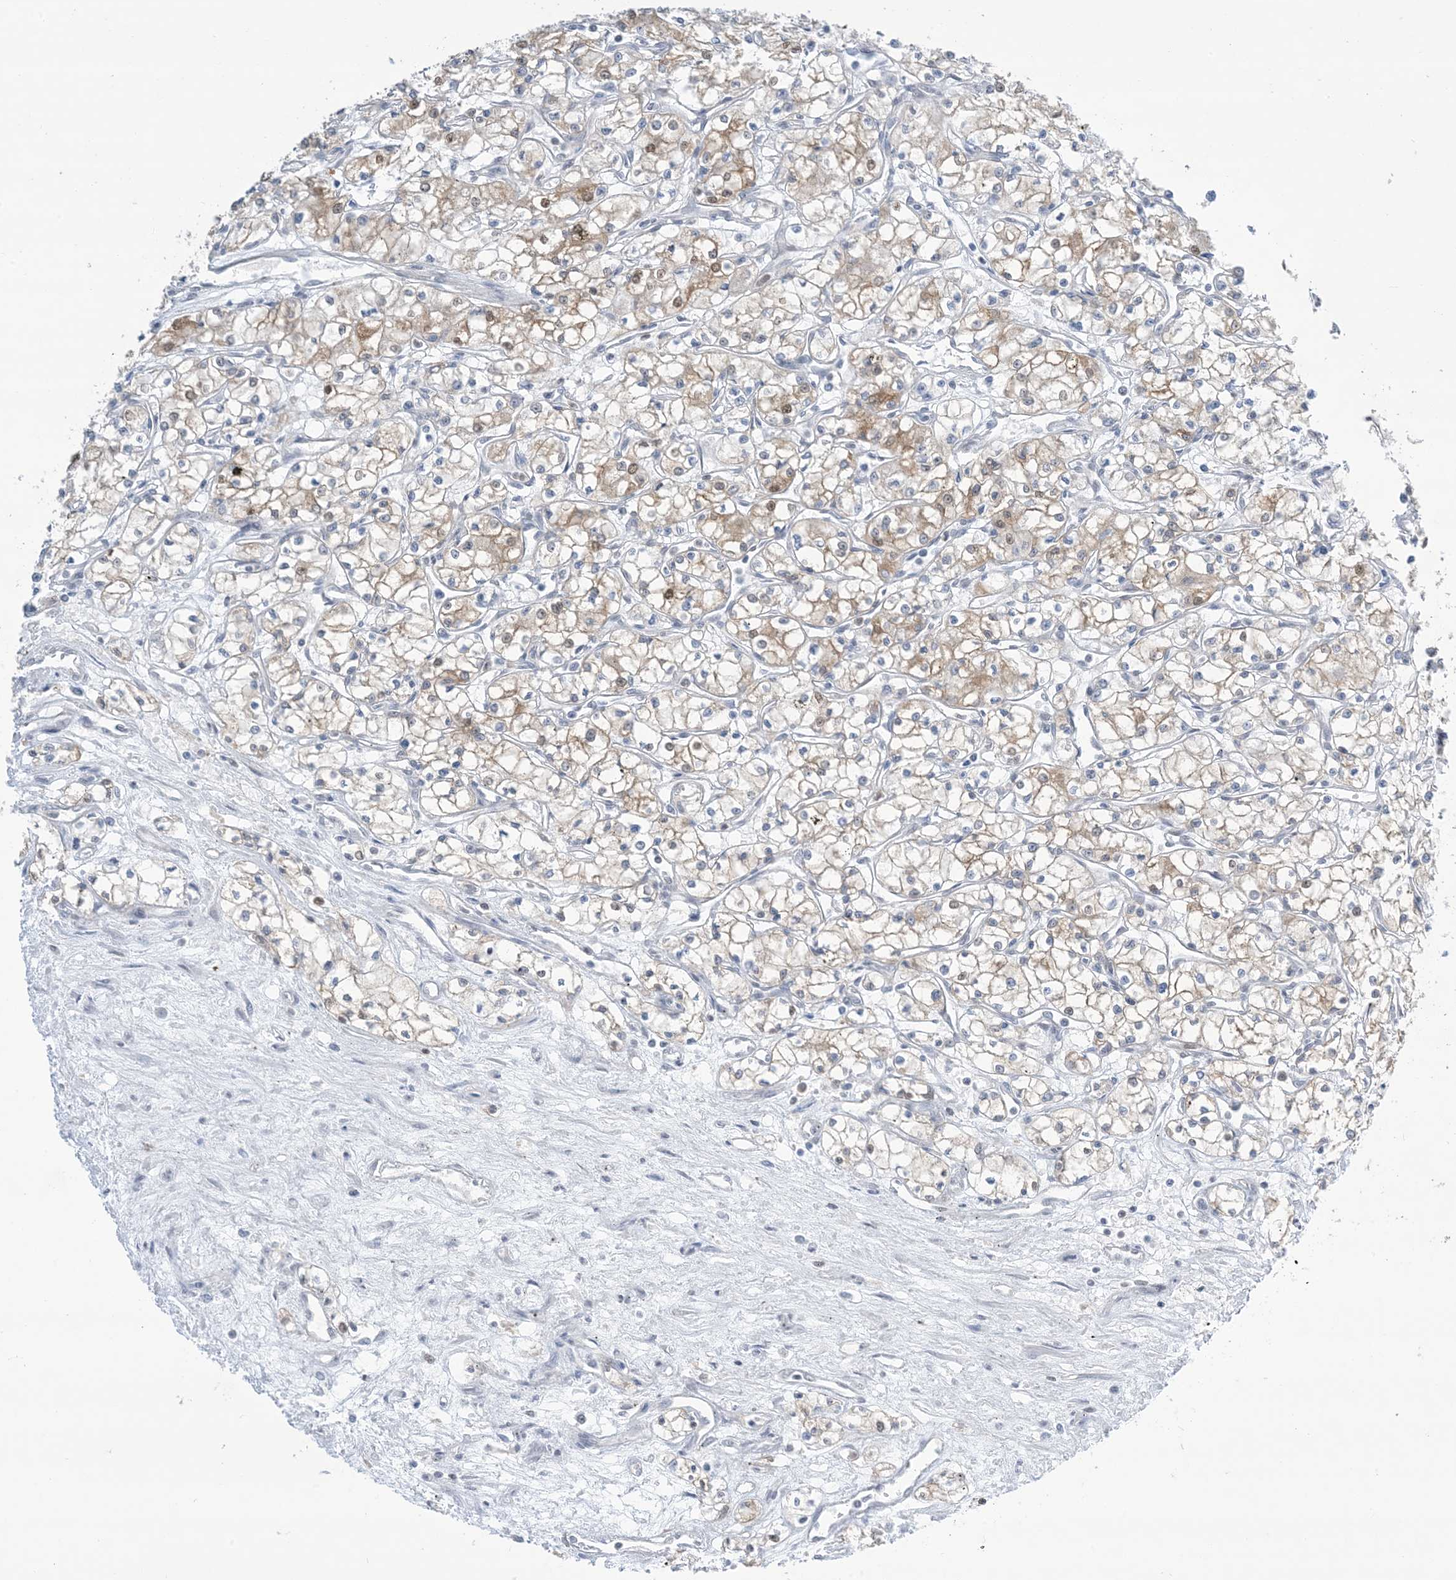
{"staining": {"intensity": "weak", "quantity": "25%-75%", "location": "cytoplasmic/membranous,nuclear"}, "tissue": "renal cancer", "cell_type": "Tumor cells", "image_type": "cancer", "snomed": [{"axis": "morphology", "description": "Adenocarcinoma, NOS"}, {"axis": "topography", "description": "Kidney"}], "caption": "A micrograph showing weak cytoplasmic/membranous and nuclear expression in about 25%-75% of tumor cells in adenocarcinoma (renal), as visualized by brown immunohistochemical staining.", "gene": "TFPT", "patient": {"sex": "male", "age": 59}}